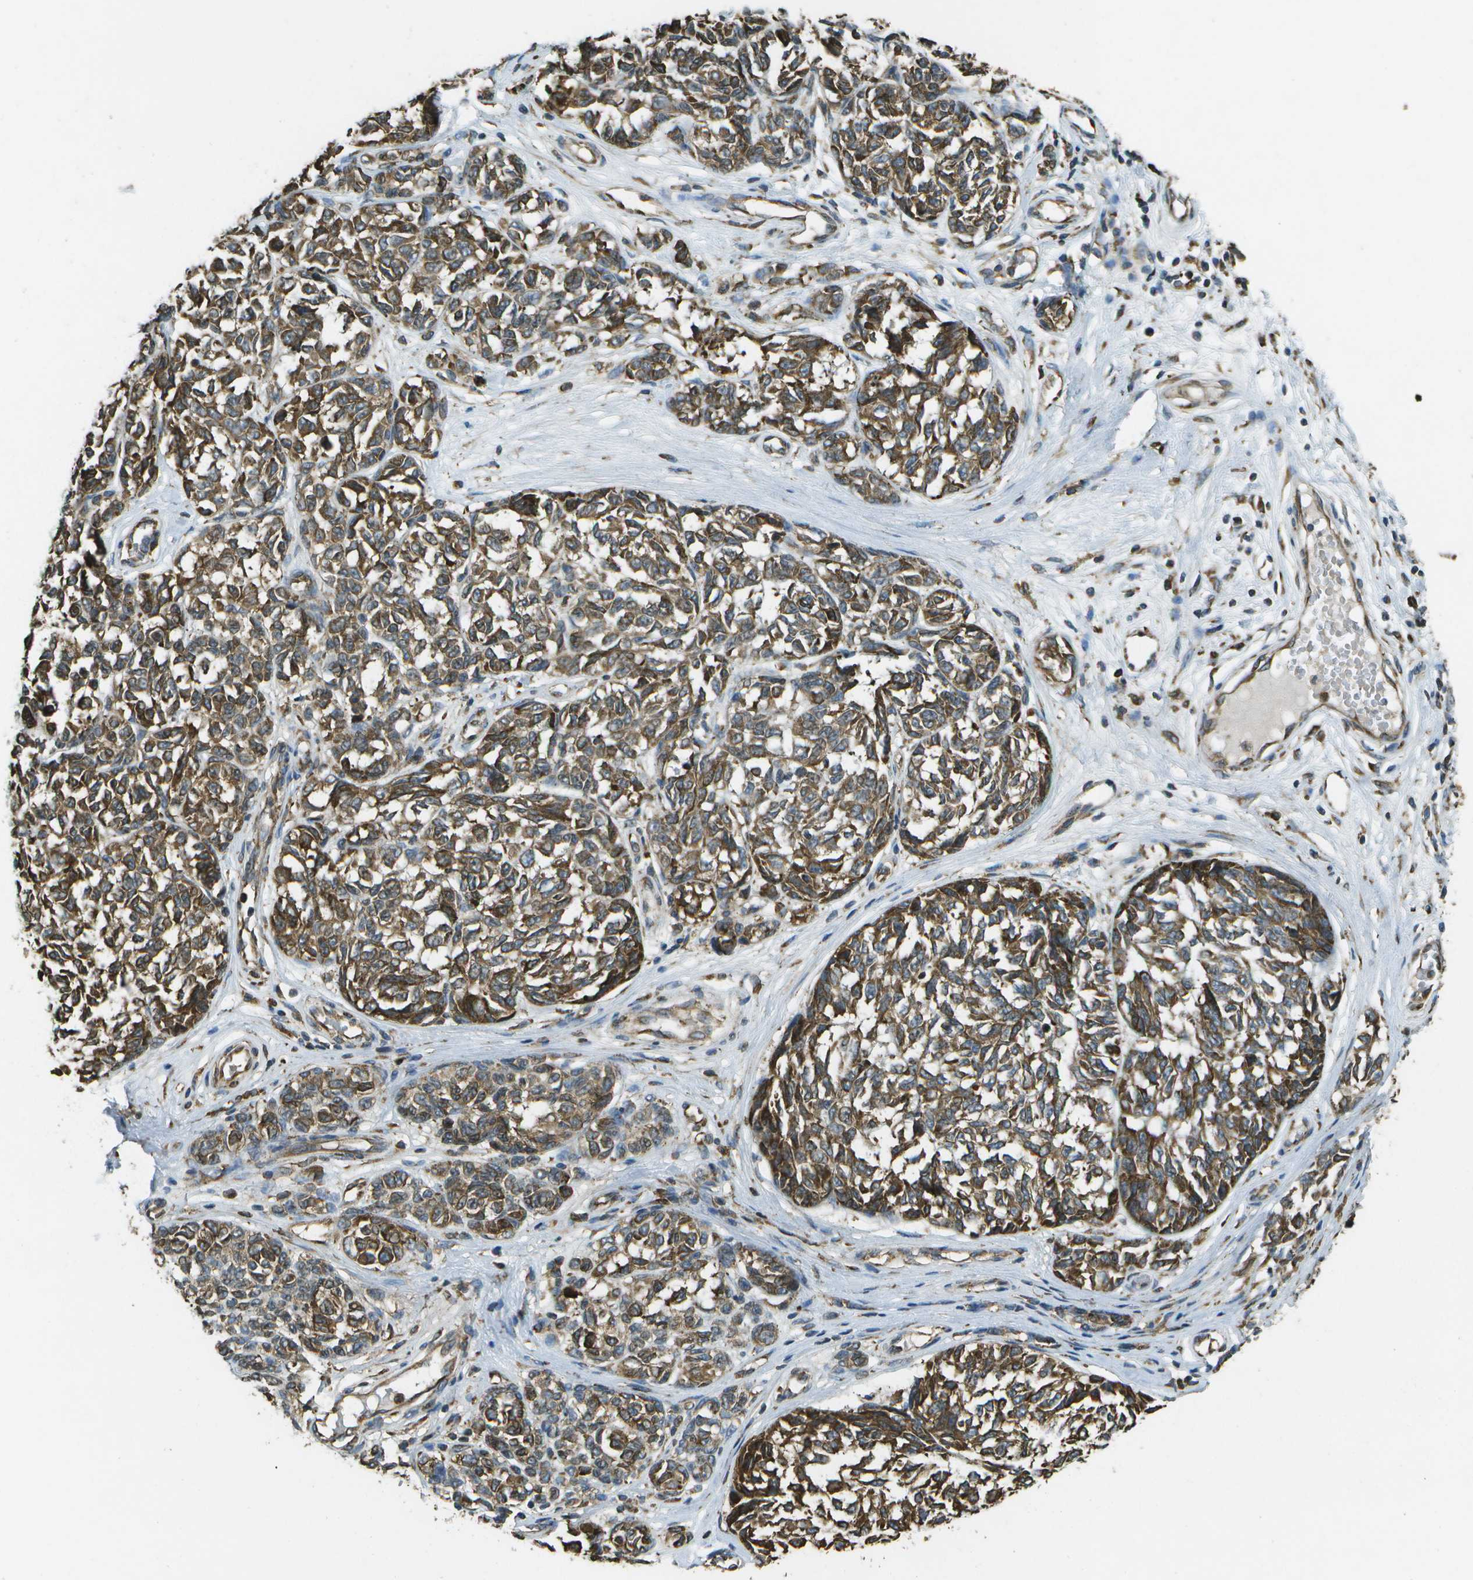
{"staining": {"intensity": "moderate", "quantity": ">75%", "location": "cytoplasmic/membranous"}, "tissue": "melanoma", "cell_type": "Tumor cells", "image_type": "cancer", "snomed": [{"axis": "morphology", "description": "Malignant melanoma, NOS"}, {"axis": "topography", "description": "Skin"}], "caption": "Protein positivity by immunohistochemistry displays moderate cytoplasmic/membranous expression in about >75% of tumor cells in malignant melanoma. (DAB = brown stain, brightfield microscopy at high magnification).", "gene": "PDIA4", "patient": {"sex": "female", "age": 64}}